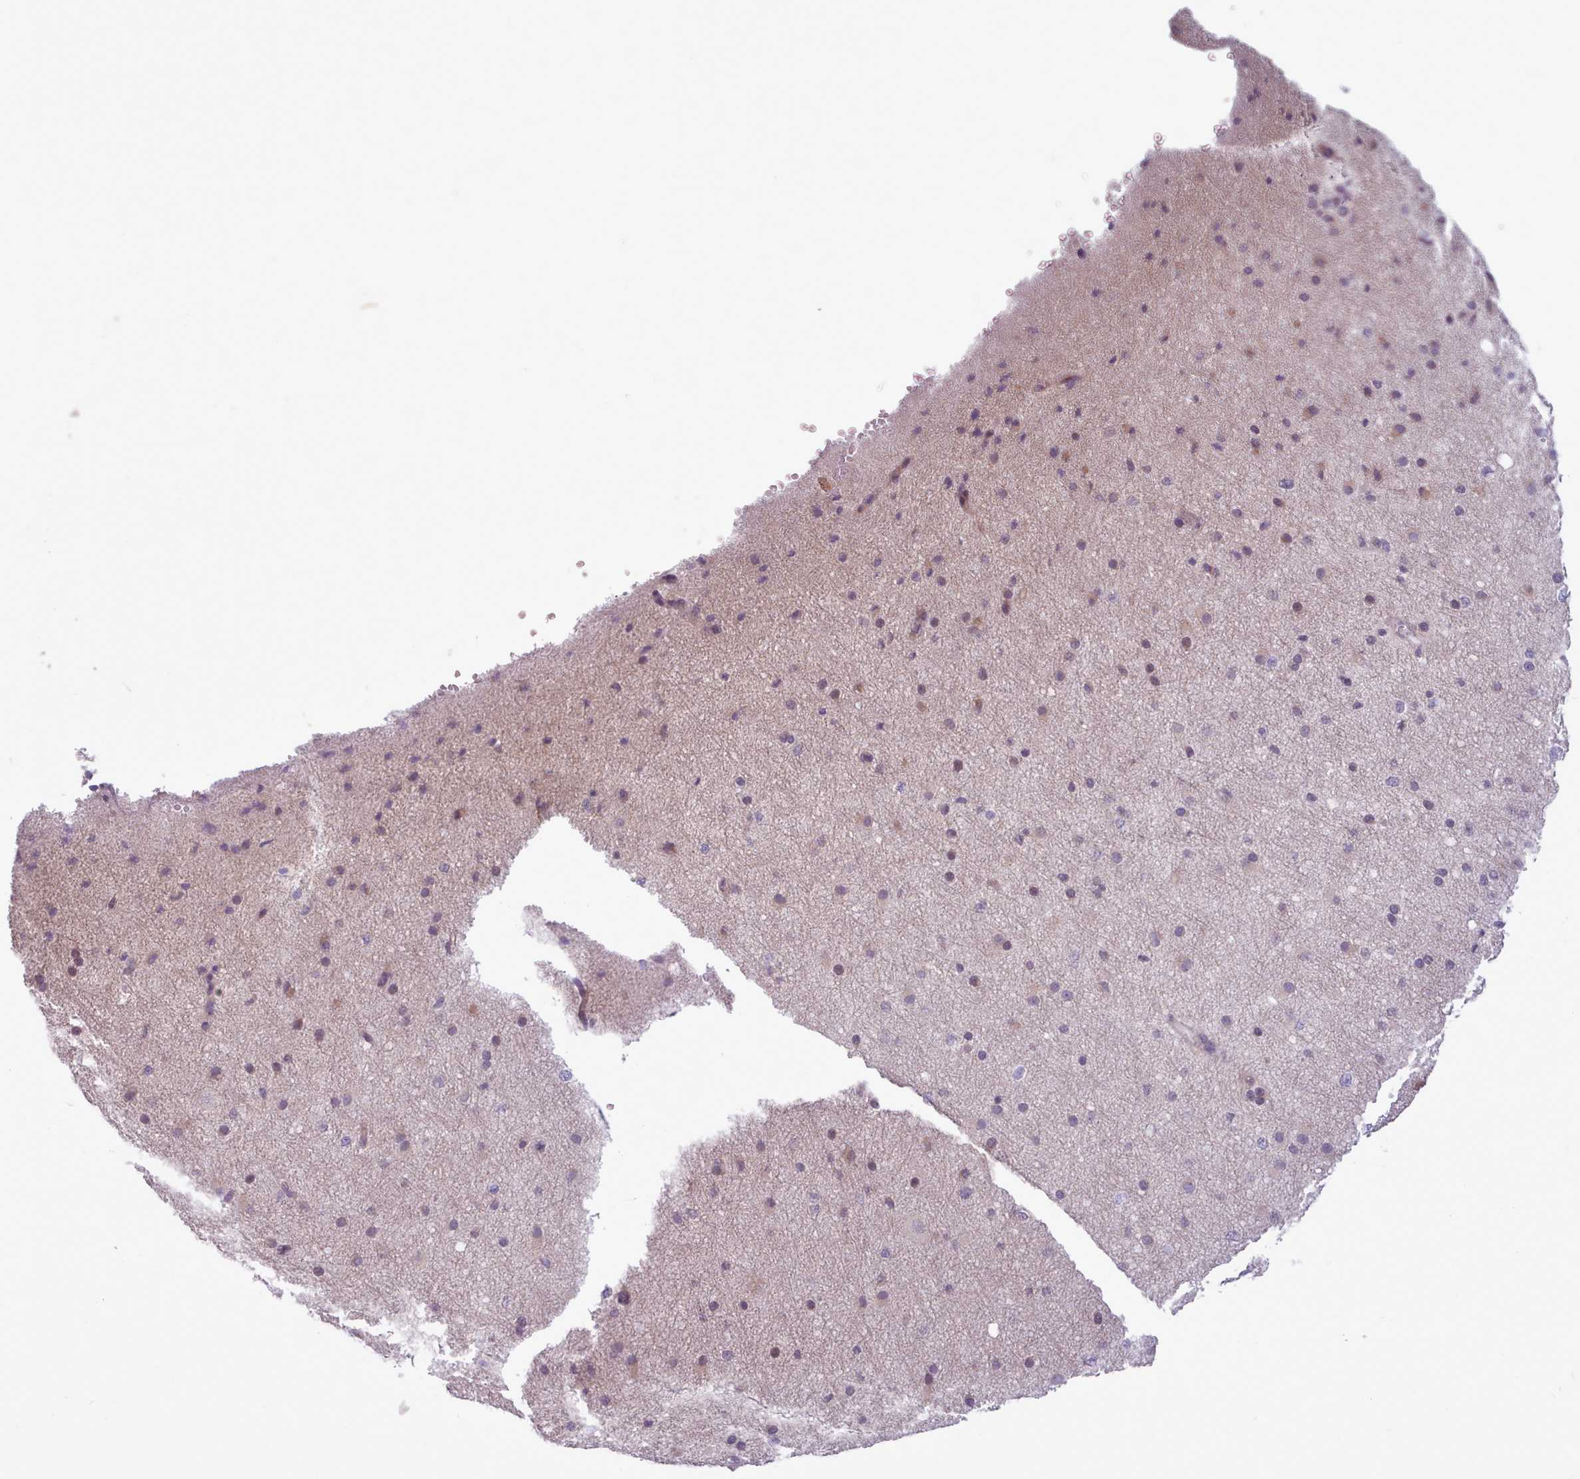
{"staining": {"intensity": "negative", "quantity": "none", "location": "none"}, "tissue": "cerebral cortex", "cell_type": "Endothelial cells", "image_type": "normal", "snomed": [{"axis": "morphology", "description": "Normal tissue, NOS"}, {"axis": "morphology", "description": "Developmental malformation"}, {"axis": "topography", "description": "Cerebral cortex"}], "caption": "Immunohistochemical staining of benign human cerebral cortex exhibits no significant positivity in endothelial cells. Brightfield microscopy of immunohistochemistry (IHC) stained with DAB (3,3'-diaminobenzidine) (brown) and hematoxylin (blue), captured at high magnification.", "gene": "NMRK1", "patient": {"sex": "female", "age": 30}}